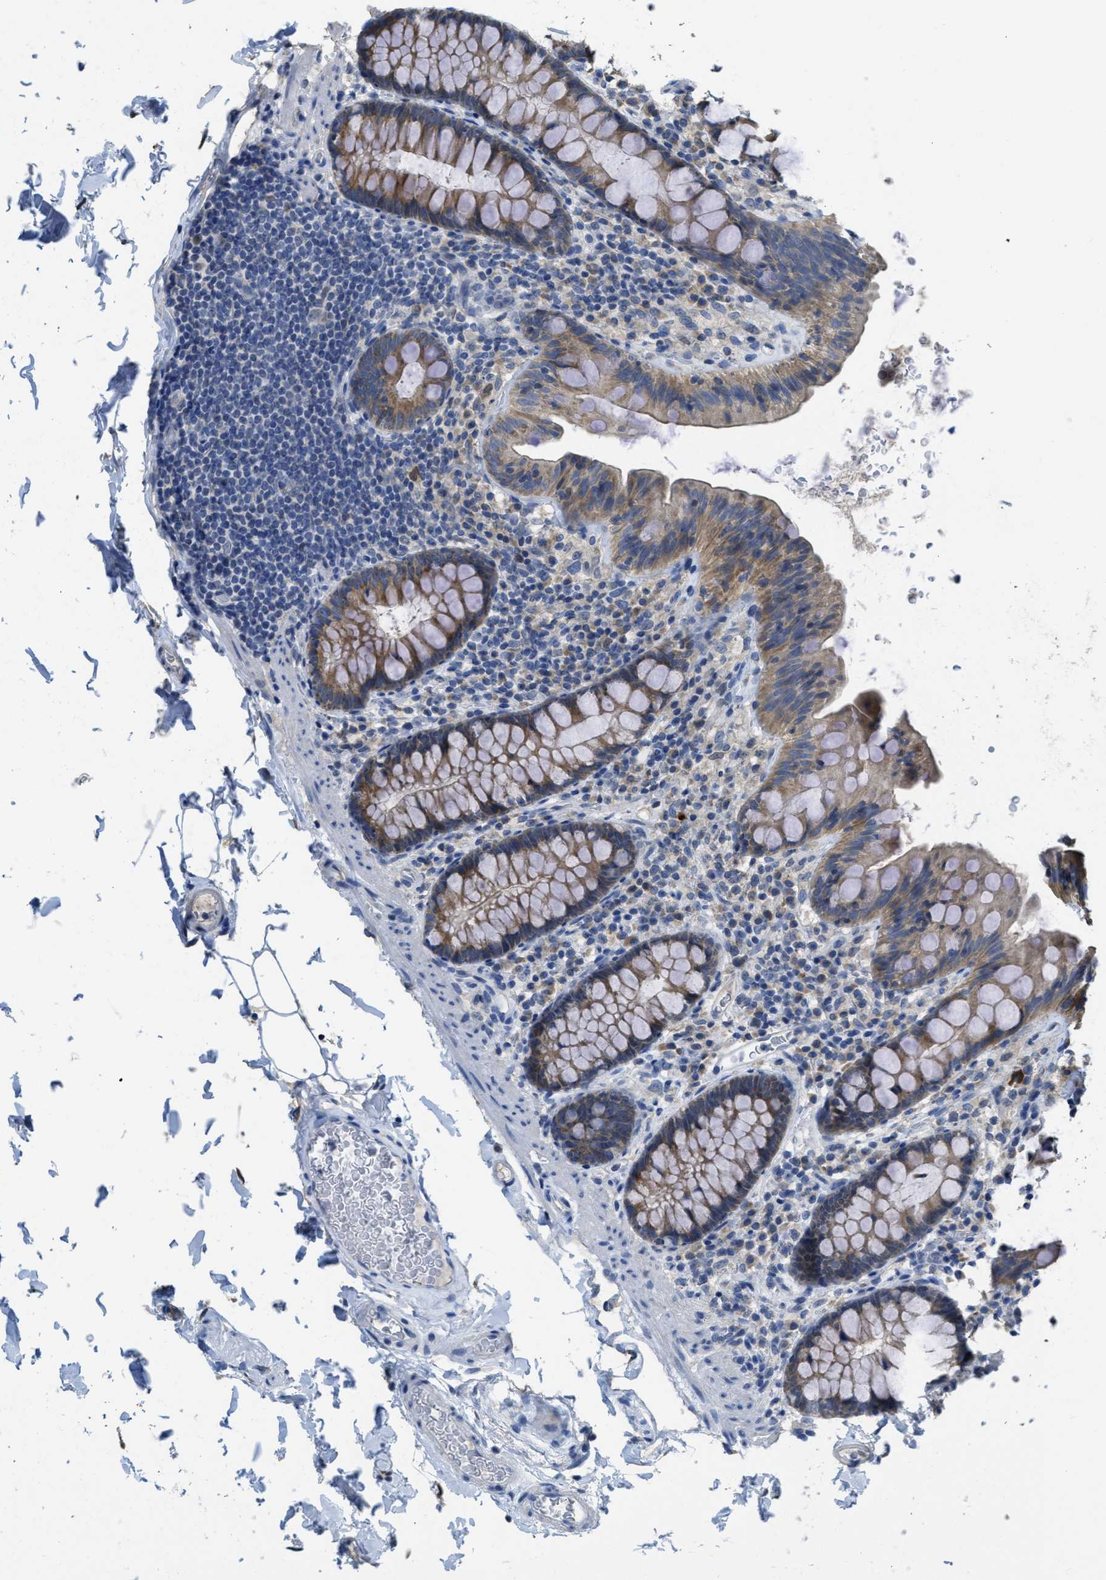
{"staining": {"intensity": "negative", "quantity": "none", "location": "none"}, "tissue": "colon", "cell_type": "Endothelial cells", "image_type": "normal", "snomed": [{"axis": "morphology", "description": "Normal tissue, NOS"}, {"axis": "topography", "description": "Colon"}], "caption": "This micrograph is of unremarkable colon stained with IHC to label a protein in brown with the nuclei are counter-stained blue. There is no expression in endothelial cells.", "gene": "SFXN2", "patient": {"sex": "female", "age": 80}}